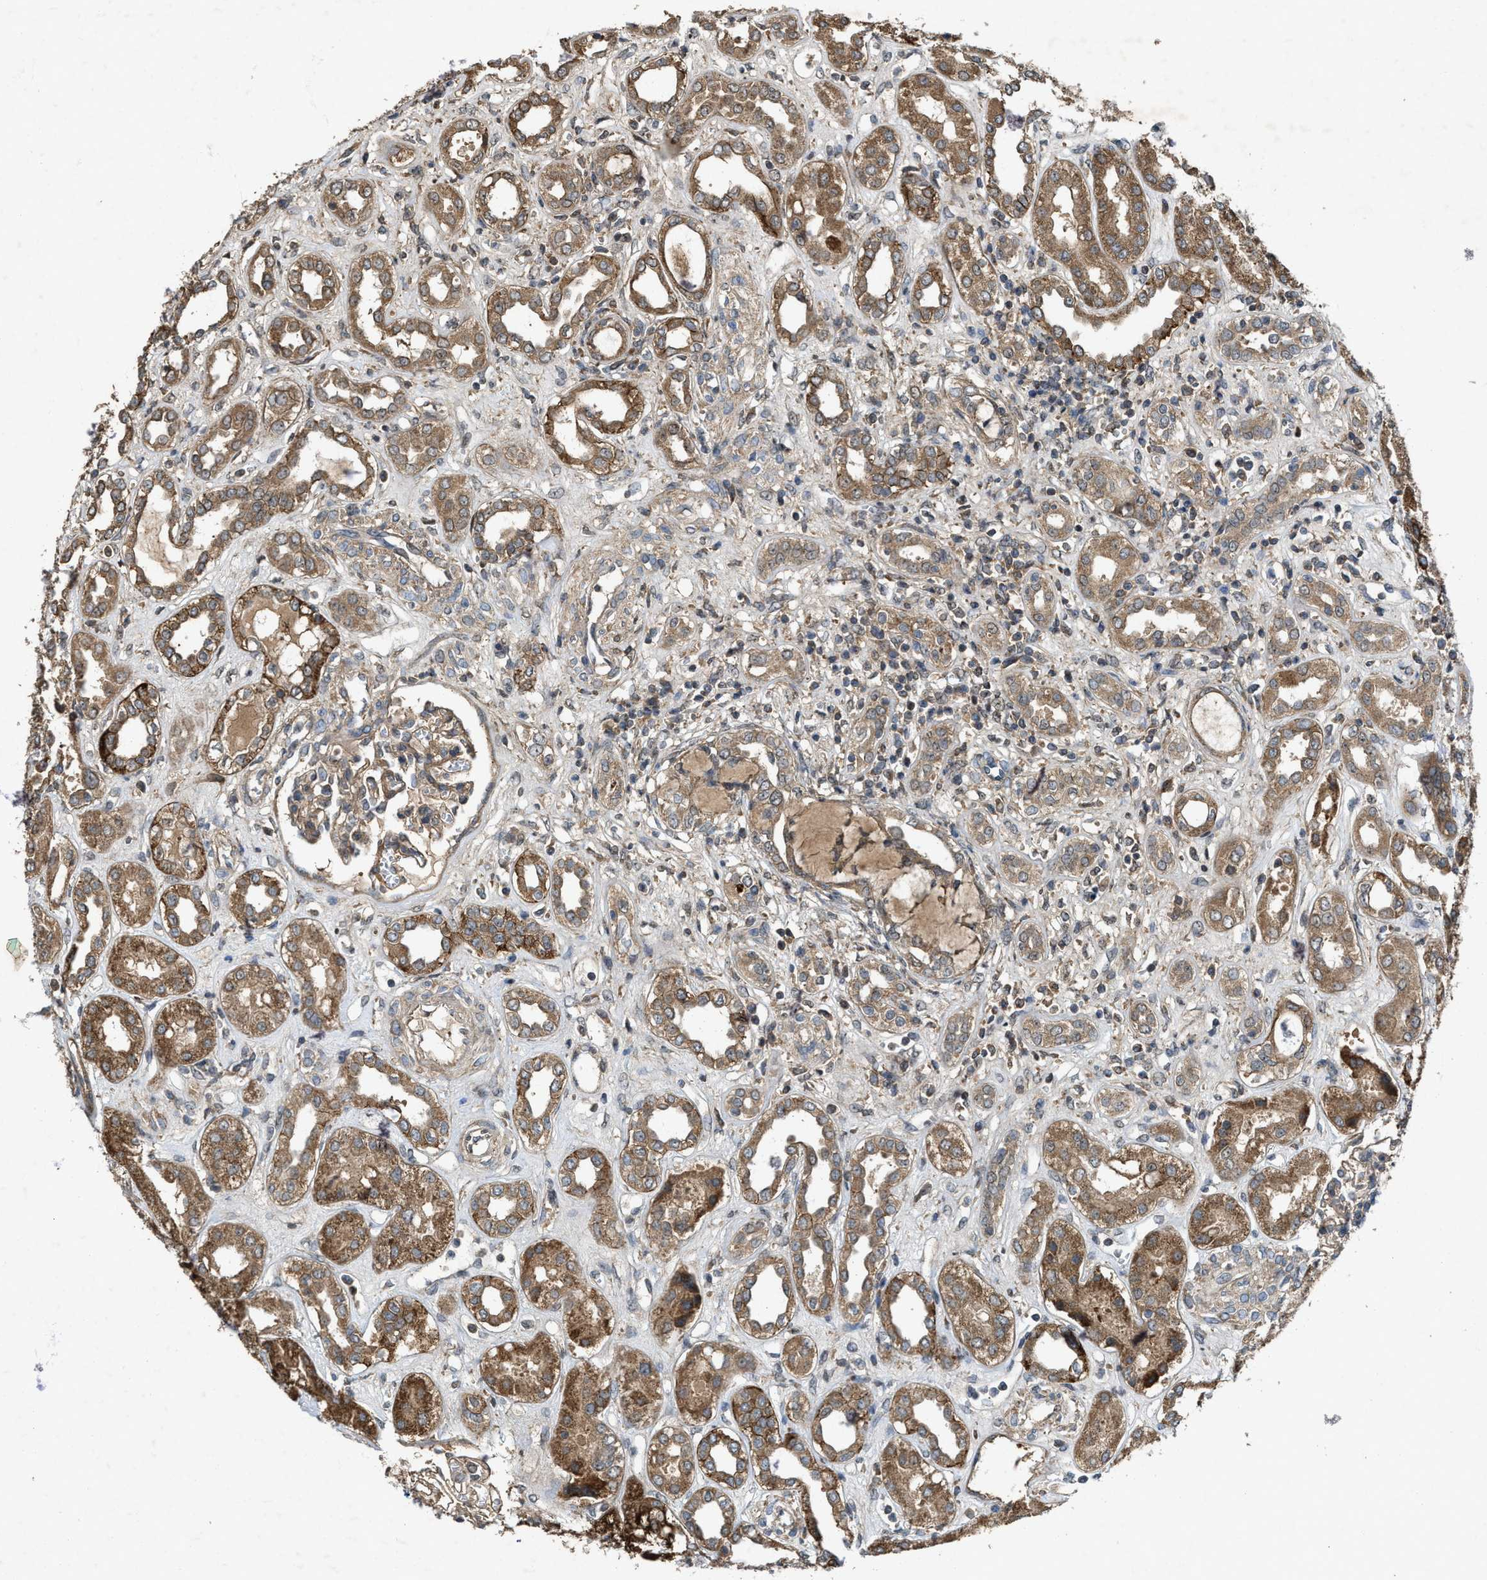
{"staining": {"intensity": "moderate", "quantity": "25%-75%", "location": "cytoplasmic/membranous"}, "tissue": "kidney", "cell_type": "Cells in glomeruli", "image_type": "normal", "snomed": [{"axis": "morphology", "description": "Normal tissue, NOS"}, {"axis": "topography", "description": "Kidney"}], "caption": "A brown stain highlights moderate cytoplasmic/membranous positivity of a protein in cells in glomeruli of benign human kidney. Using DAB (brown) and hematoxylin (blue) stains, captured at high magnification using brightfield microscopy.", "gene": "PDP2", "patient": {"sex": "male", "age": 59}}